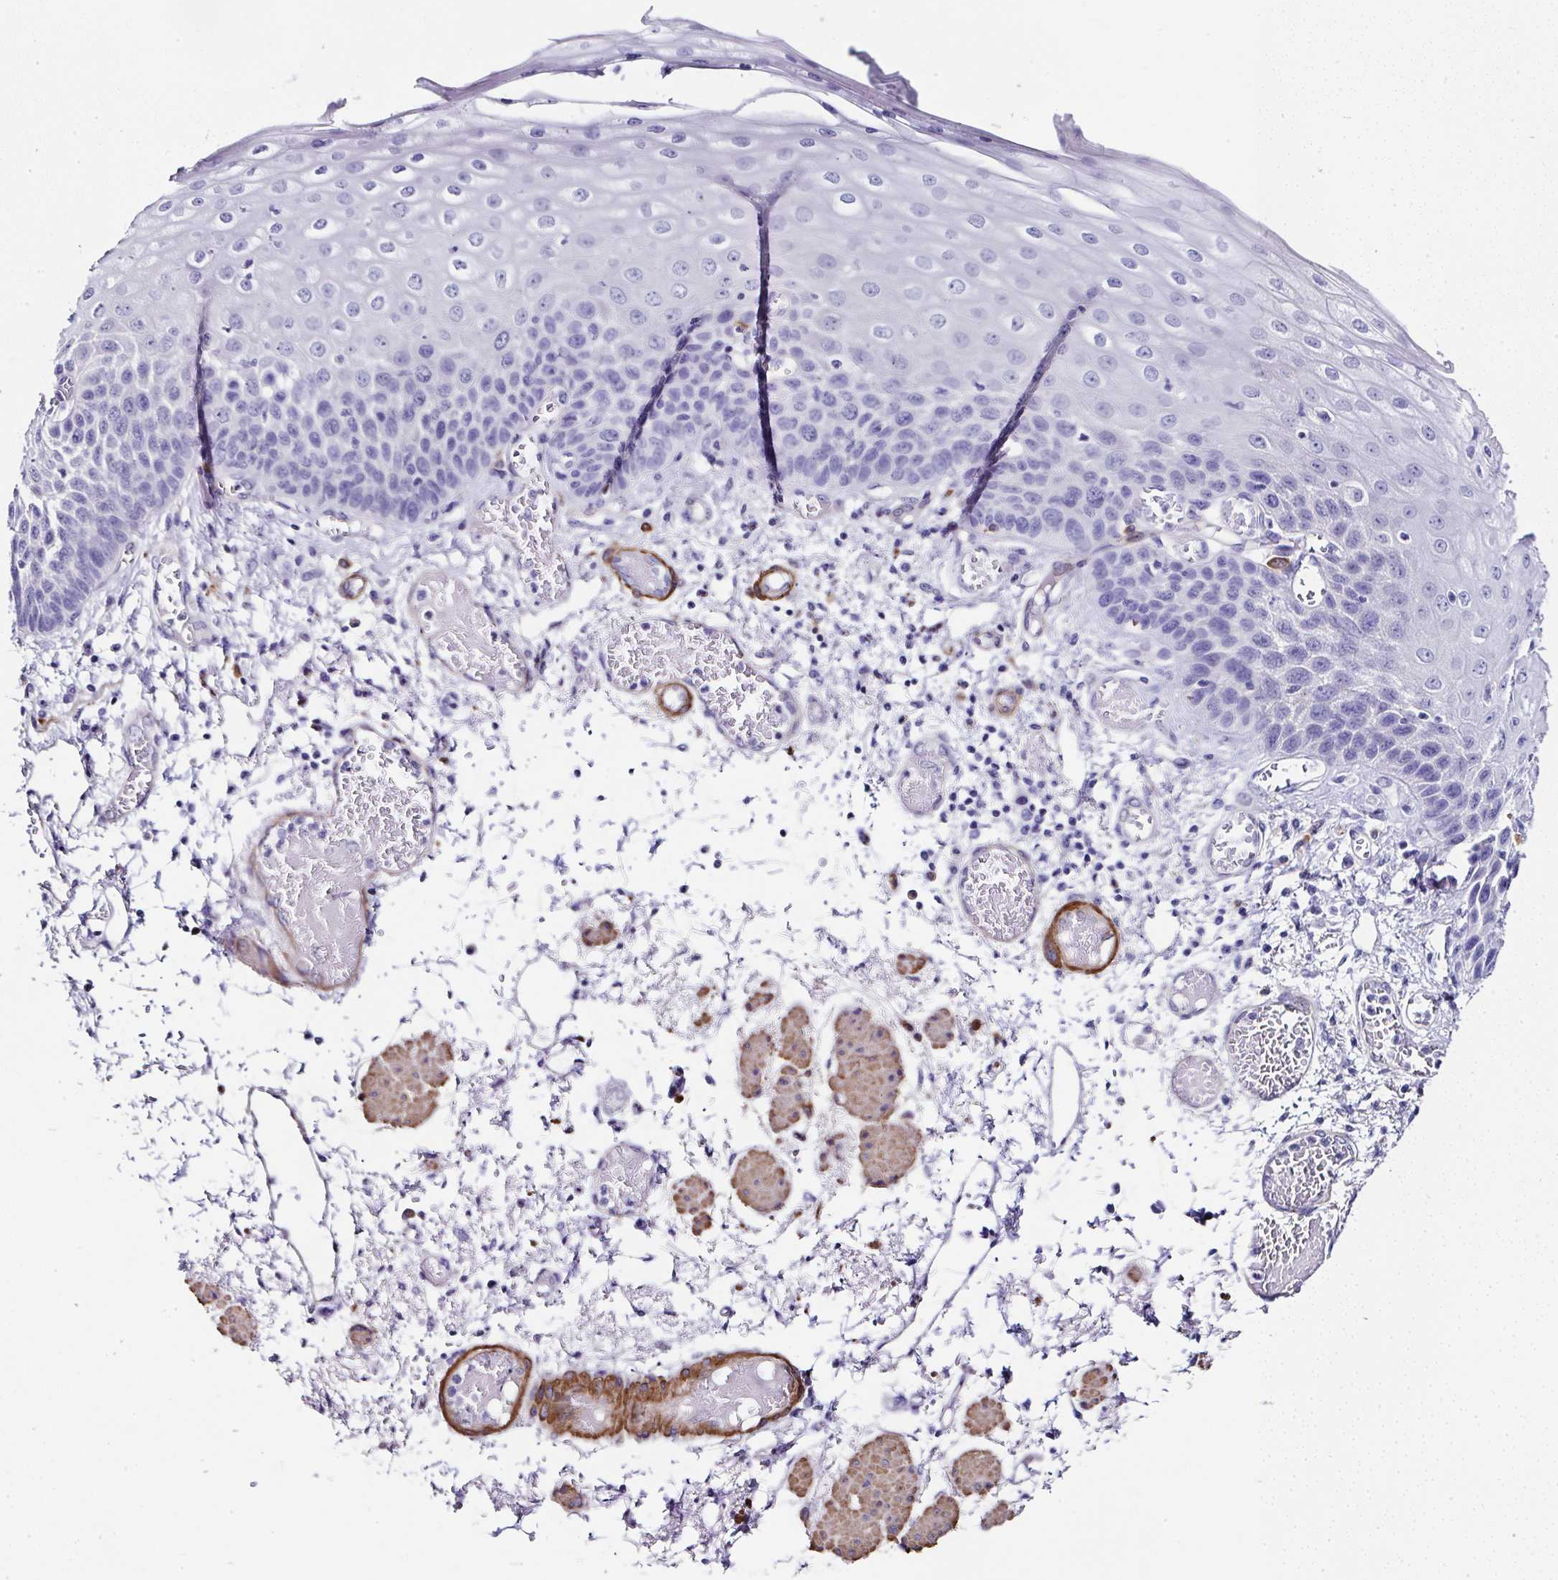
{"staining": {"intensity": "negative", "quantity": "none", "location": "none"}, "tissue": "esophagus", "cell_type": "Squamous epithelial cells", "image_type": "normal", "snomed": [{"axis": "morphology", "description": "Normal tissue, NOS"}, {"axis": "morphology", "description": "Adenocarcinoma, NOS"}, {"axis": "topography", "description": "Esophagus"}], "caption": "Squamous epithelial cells show no significant protein positivity in normal esophagus. The staining is performed using DAB (3,3'-diaminobenzidine) brown chromogen with nuclei counter-stained in using hematoxylin.", "gene": "PPFIA4", "patient": {"sex": "male", "age": 81}}